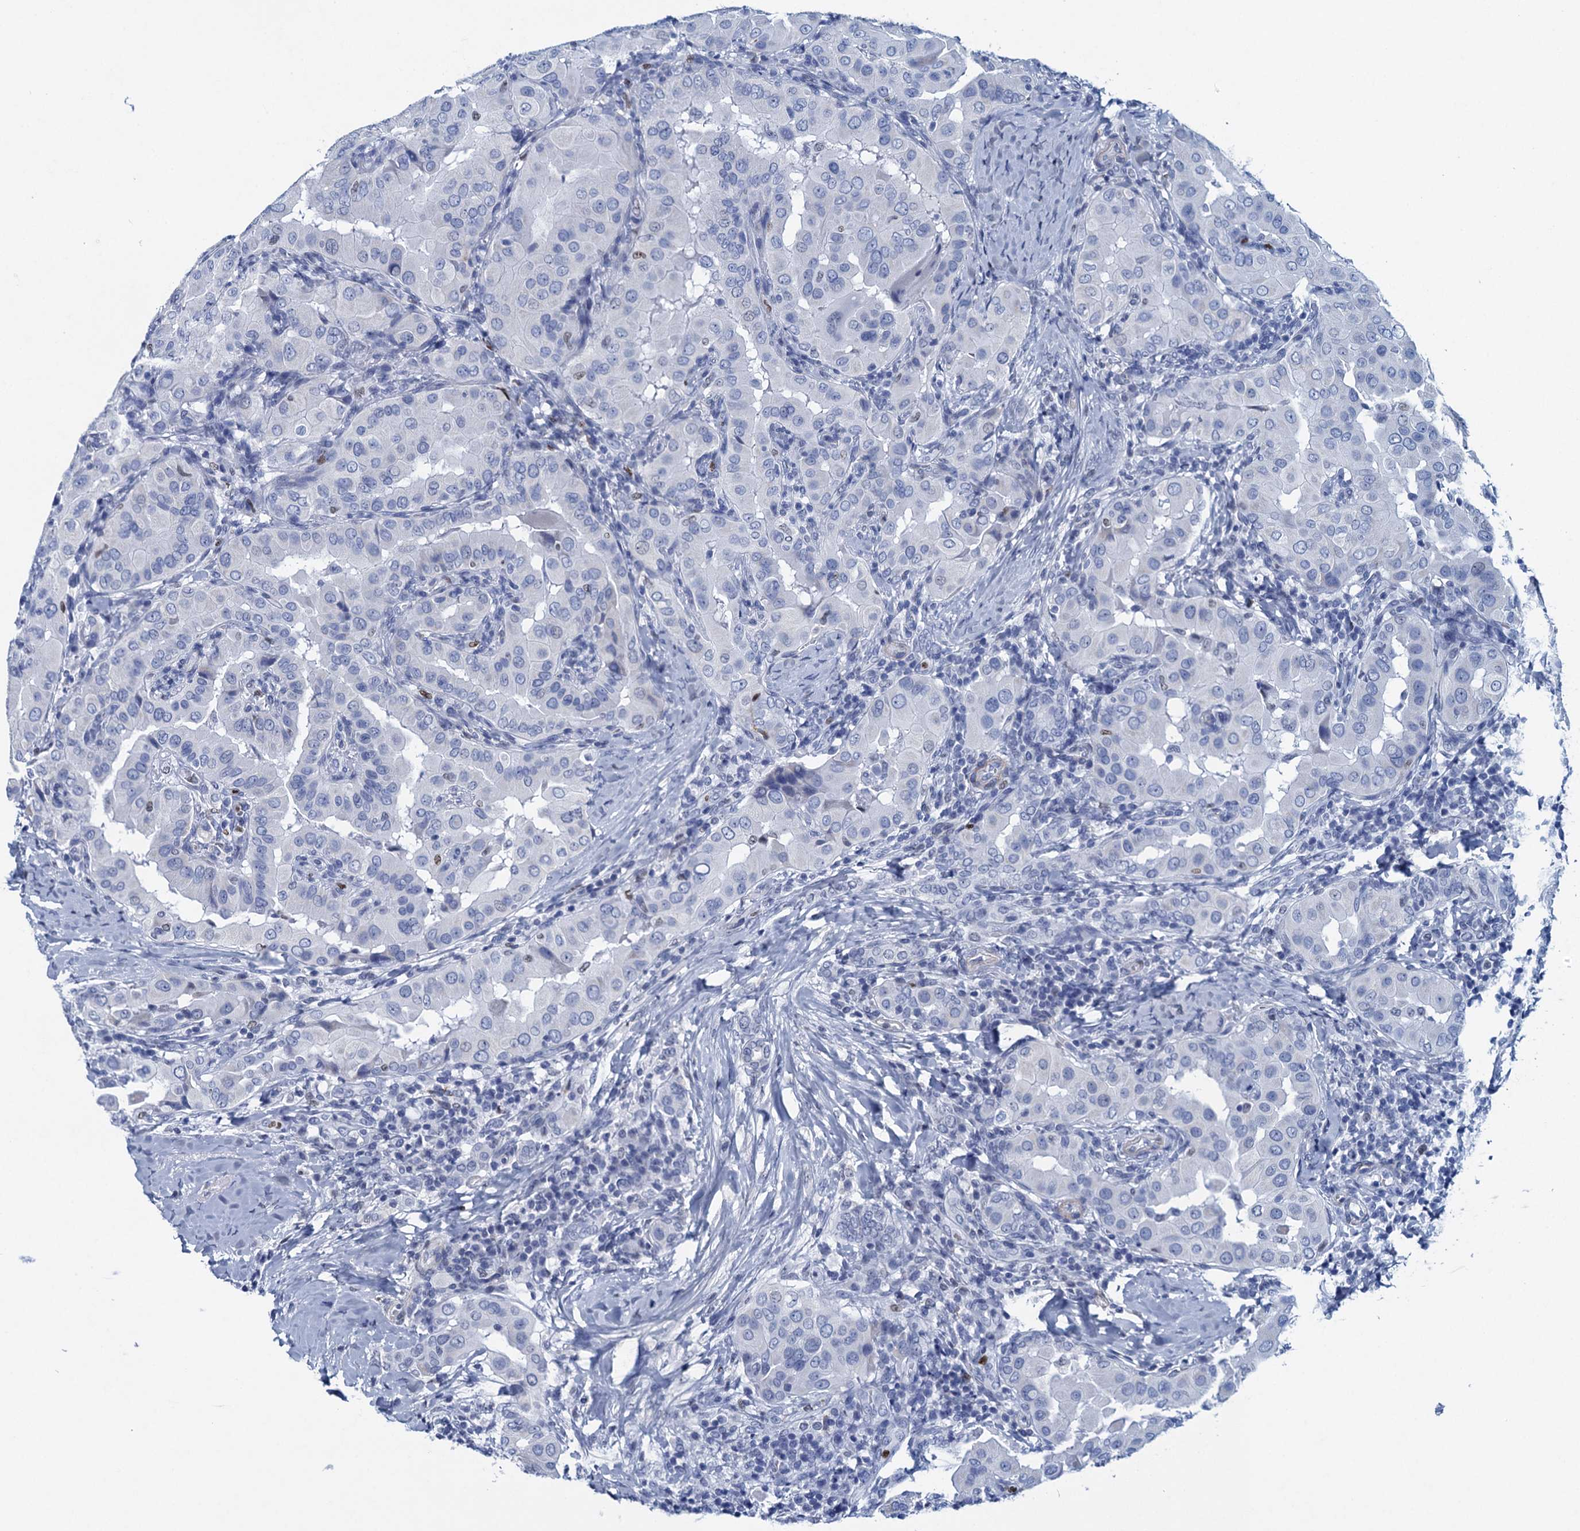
{"staining": {"intensity": "negative", "quantity": "none", "location": "none"}, "tissue": "thyroid cancer", "cell_type": "Tumor cells", "image_type": "cancer", "snomed": [{"axis": "morphology", "description": "Papillary adenocarcinoma, NOS"}, {"axis": "topography", "description": "Thyroid gland"}], "caption": "Tumor cells show no significant positivity in thyroid papillary adenocarcinoma.", "gene": "RHCG", "patient": {"sex": "male", "age": 33}}